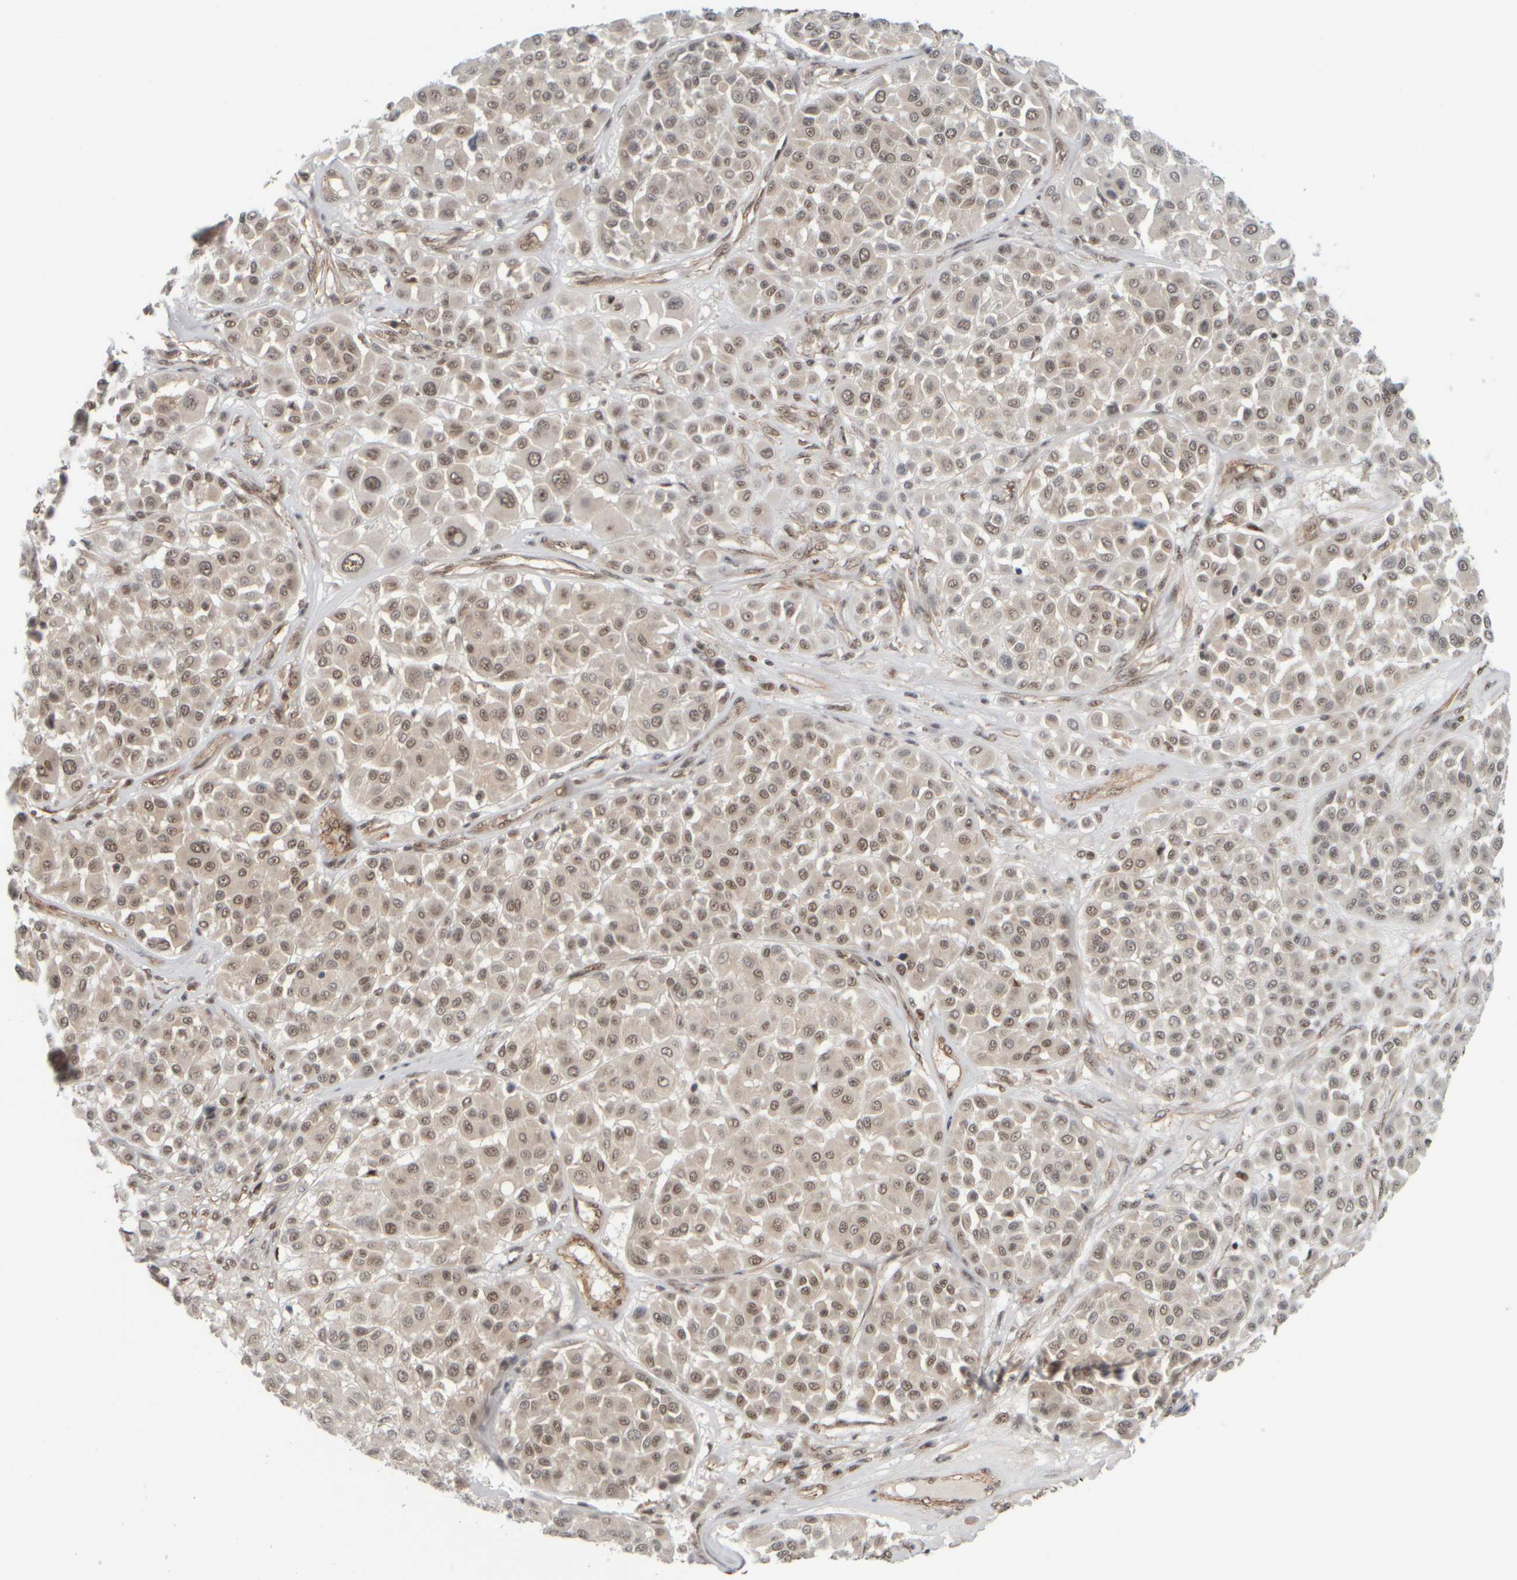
{"staining": {"intensity": "weak", "quantity": "25%-75%", "location": "nuclear"}, "tissue": "melanoma", "cell_type": "Tumor cells", "image_type": "cancer", "snomed": [{"axis": "morphology", "description": "Malignant melanoma, Metastatic site"}, {"axis": "topography", "description": "Soft tissue"}], "caption": "This image demonstrates immunohistochemistry staining of human malignant melanoma (metastatic site), with low weak nuclear expression in approximately 25%-75% of tumor cells.", "gene": "SYNRG", "patient": {"sex": "male", "age": 41}}